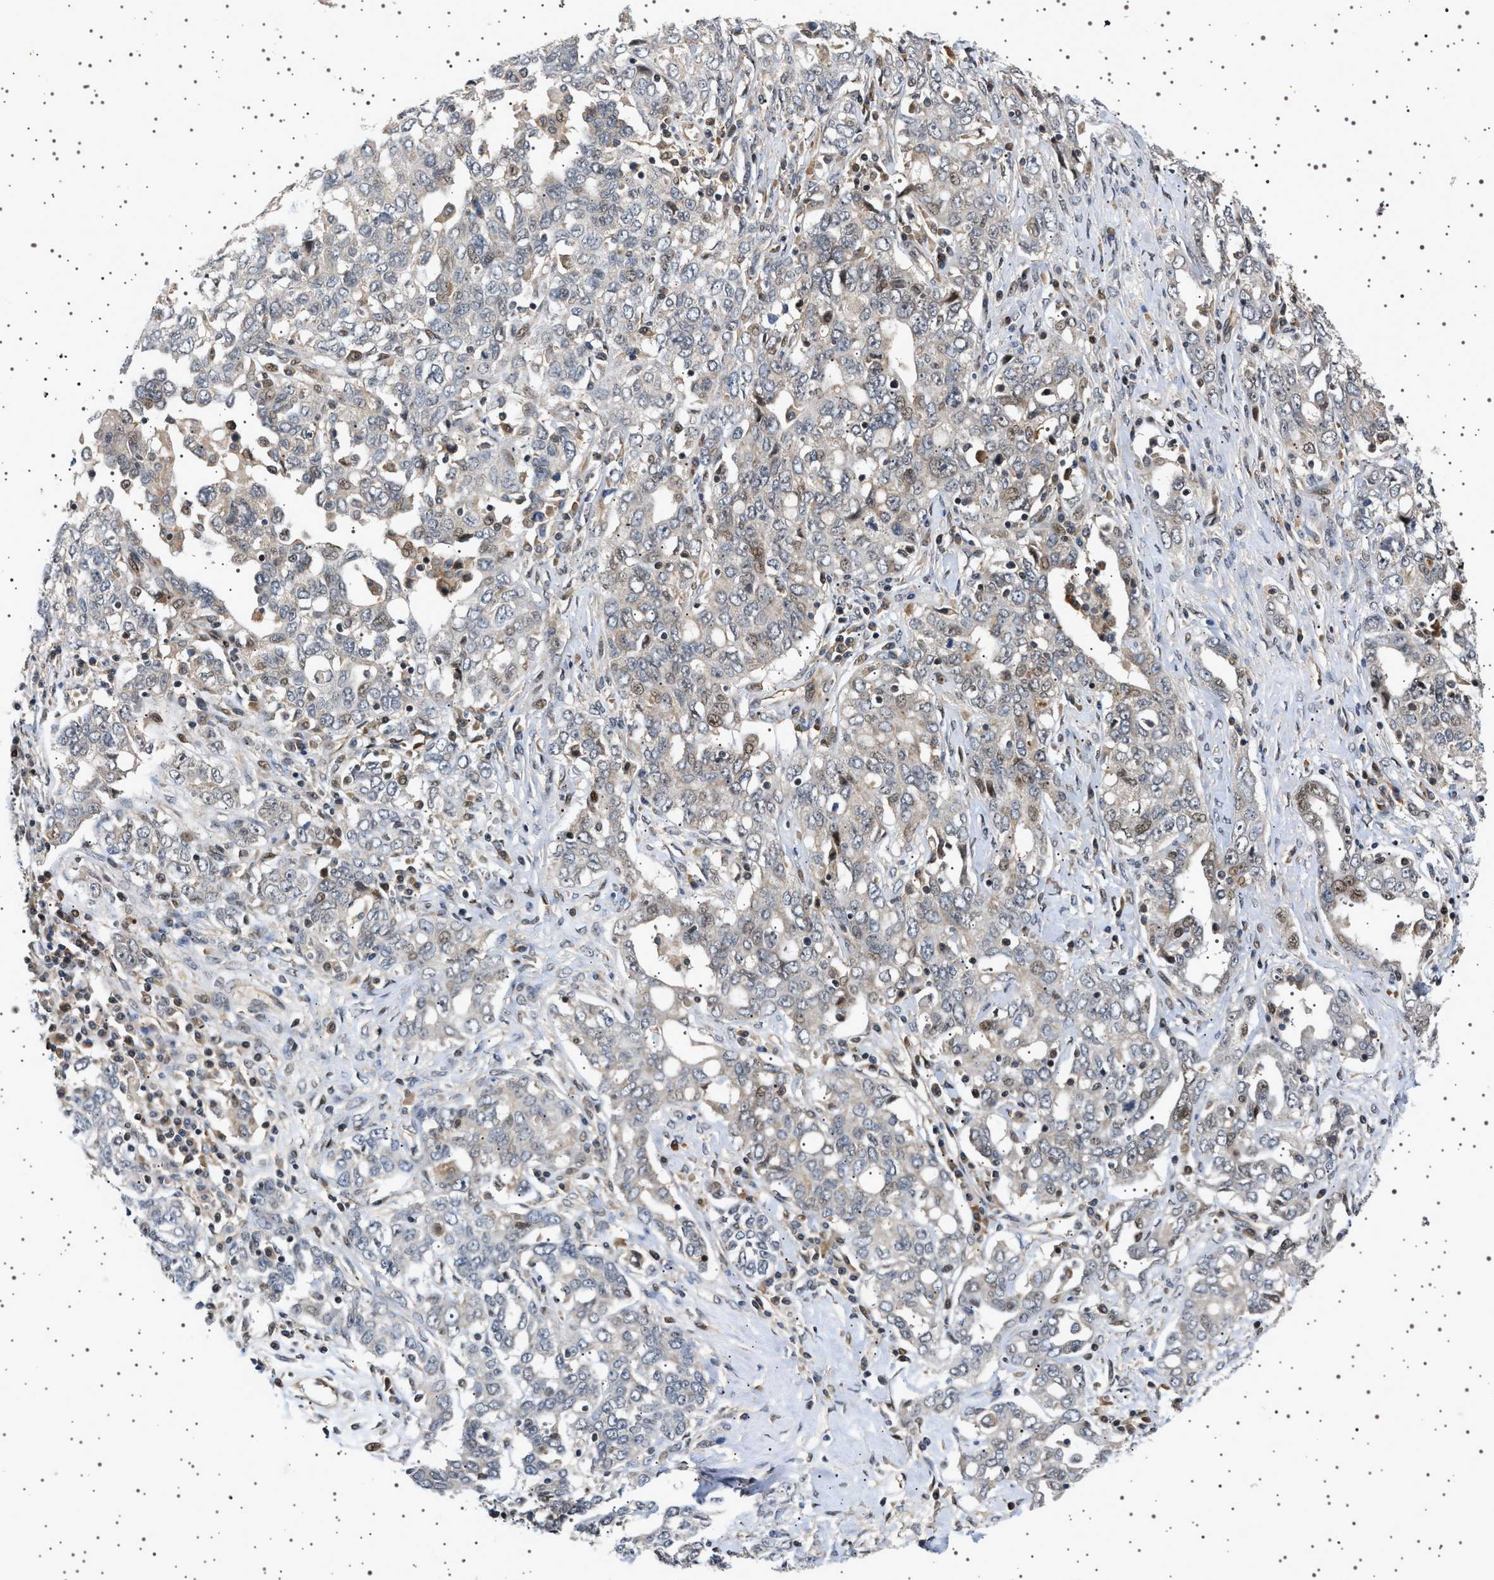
{"staining": {"intensity": "weak", "quantity": "<25%", "location": "nuclear"}, "tissue": "ovarian cancer", "cell_type": "Tumor cells", "image_type": "cancer", "snomed": [{"axis": "morphology", "description": "Carcinoma, endometroid"}, {"axis": "topography", "description": "Ovary"}], "caption": "IHC histopathology image of neoplastic tissue: ovarian endometroid carcinoma stained with DAB (3,3'-diaminobenzidine) reveals no significant protein staining in tumor cells.", "gene": "BAG3", "patient": {"sex": "female", "age": 62}}